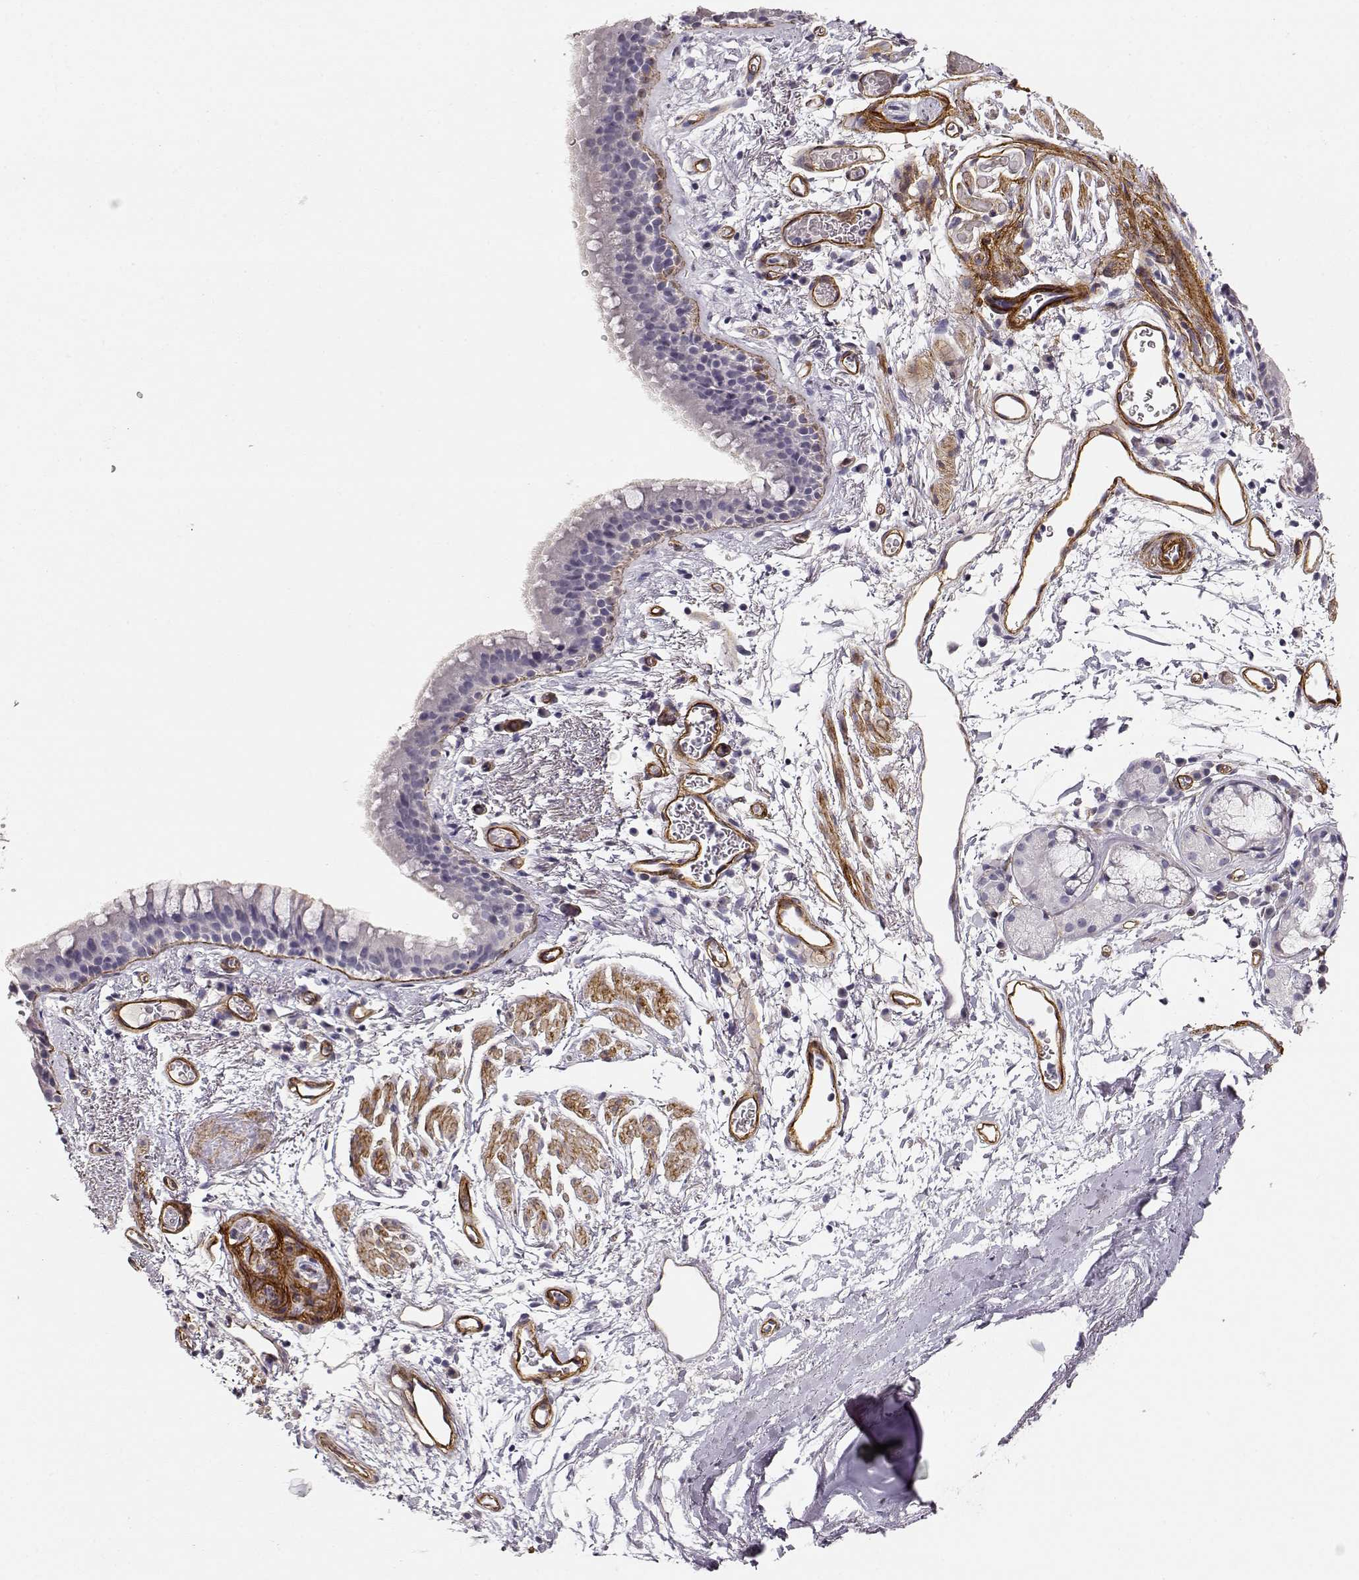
{"staining": {"intensity": "negative", "quantity": "none", "location": "none"}, "tissue": "bronchus", "cell_type": "Respiratory epithelial cells", "image_type": "normal", "snomed": [{"axis": "morphology", "description": "Normal tissue, NOS"}, {"axis": "topography", "description": "Cartilage tissue"}, {"axis": "topography", "description": "Bronchus"}], "caption": "Histopathology image shows no protein positivity in respiratory epithelial cells of normal bronchus. (Stains: DAB immunohistochemistry with hematoxylin counter stain, Microscopy: brightfield microscopy at high magnification).", "gene": "LAMC1", "patient": {"sex": "male", "age": 58}}